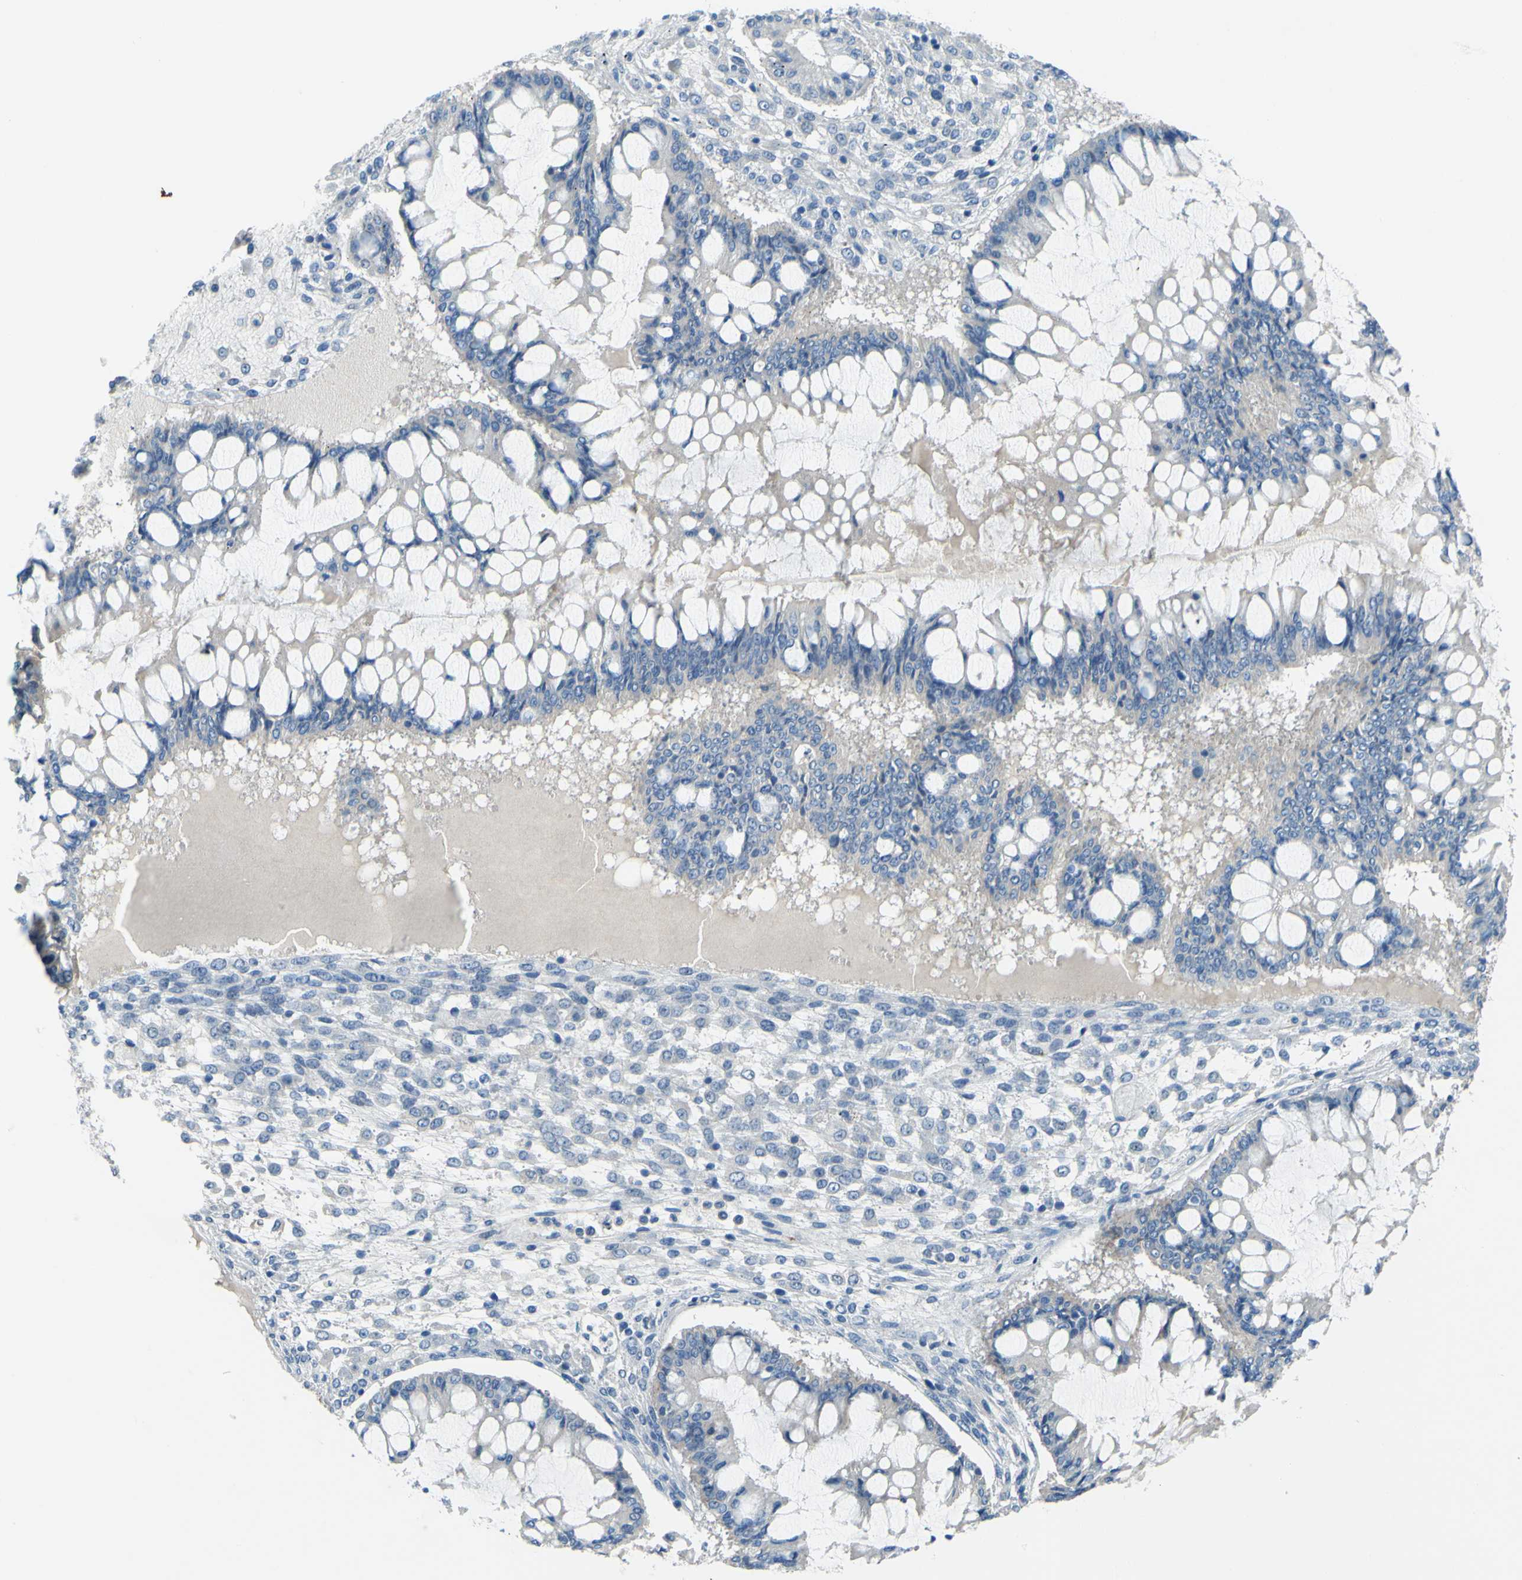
{"staining": {"intensity": "negative", "quantity": "none", "location": "none"}, "tissue": "ovarian cancer", "cell_type": "Tumor cells", "image_type": "cancer", "snomed": [{"axis": "morphology", "description": "Cystadenocarcinoma, mucinous, NOS"}, {"axis": "topography", "description": "Ovary"}], "caption": "IHC of human ovarian mucinous cystadenocarcinoma displays no staining in tumor cells.", "gene": "ARHGAP1", "patient": {"sex": "female", "age": 73}}